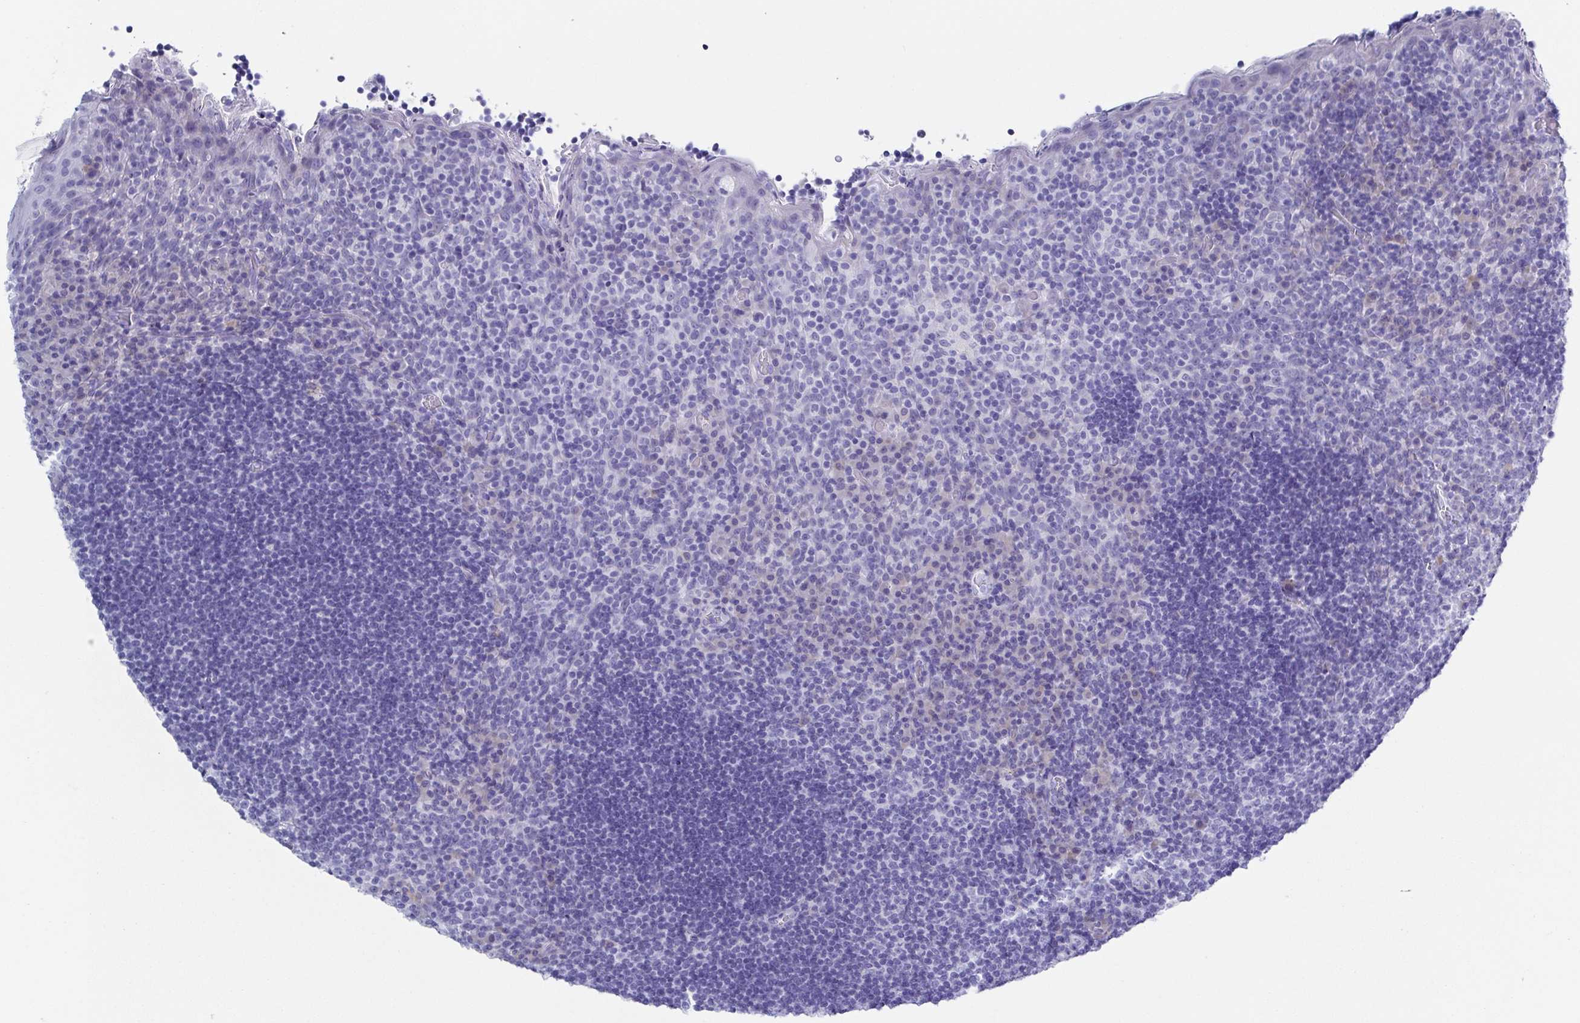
{"staining": {"intensity": "negative", "quantity": "none", "location": "none"}, "tissue": "tonsil", "cell_type": "Germinal center cells", "image_type": "normal", "snomed": [{"axis": "morphology", "description": "Normal tissue, NOS"}, {"axis": "topography", "description": "Tonsil"}], "caption": "The photomicrograph demonstrates no significant positivity in germinal center cells of tonsil.", "gene": "TNNT2", "patient": {"sex": "male", "age": 17}}